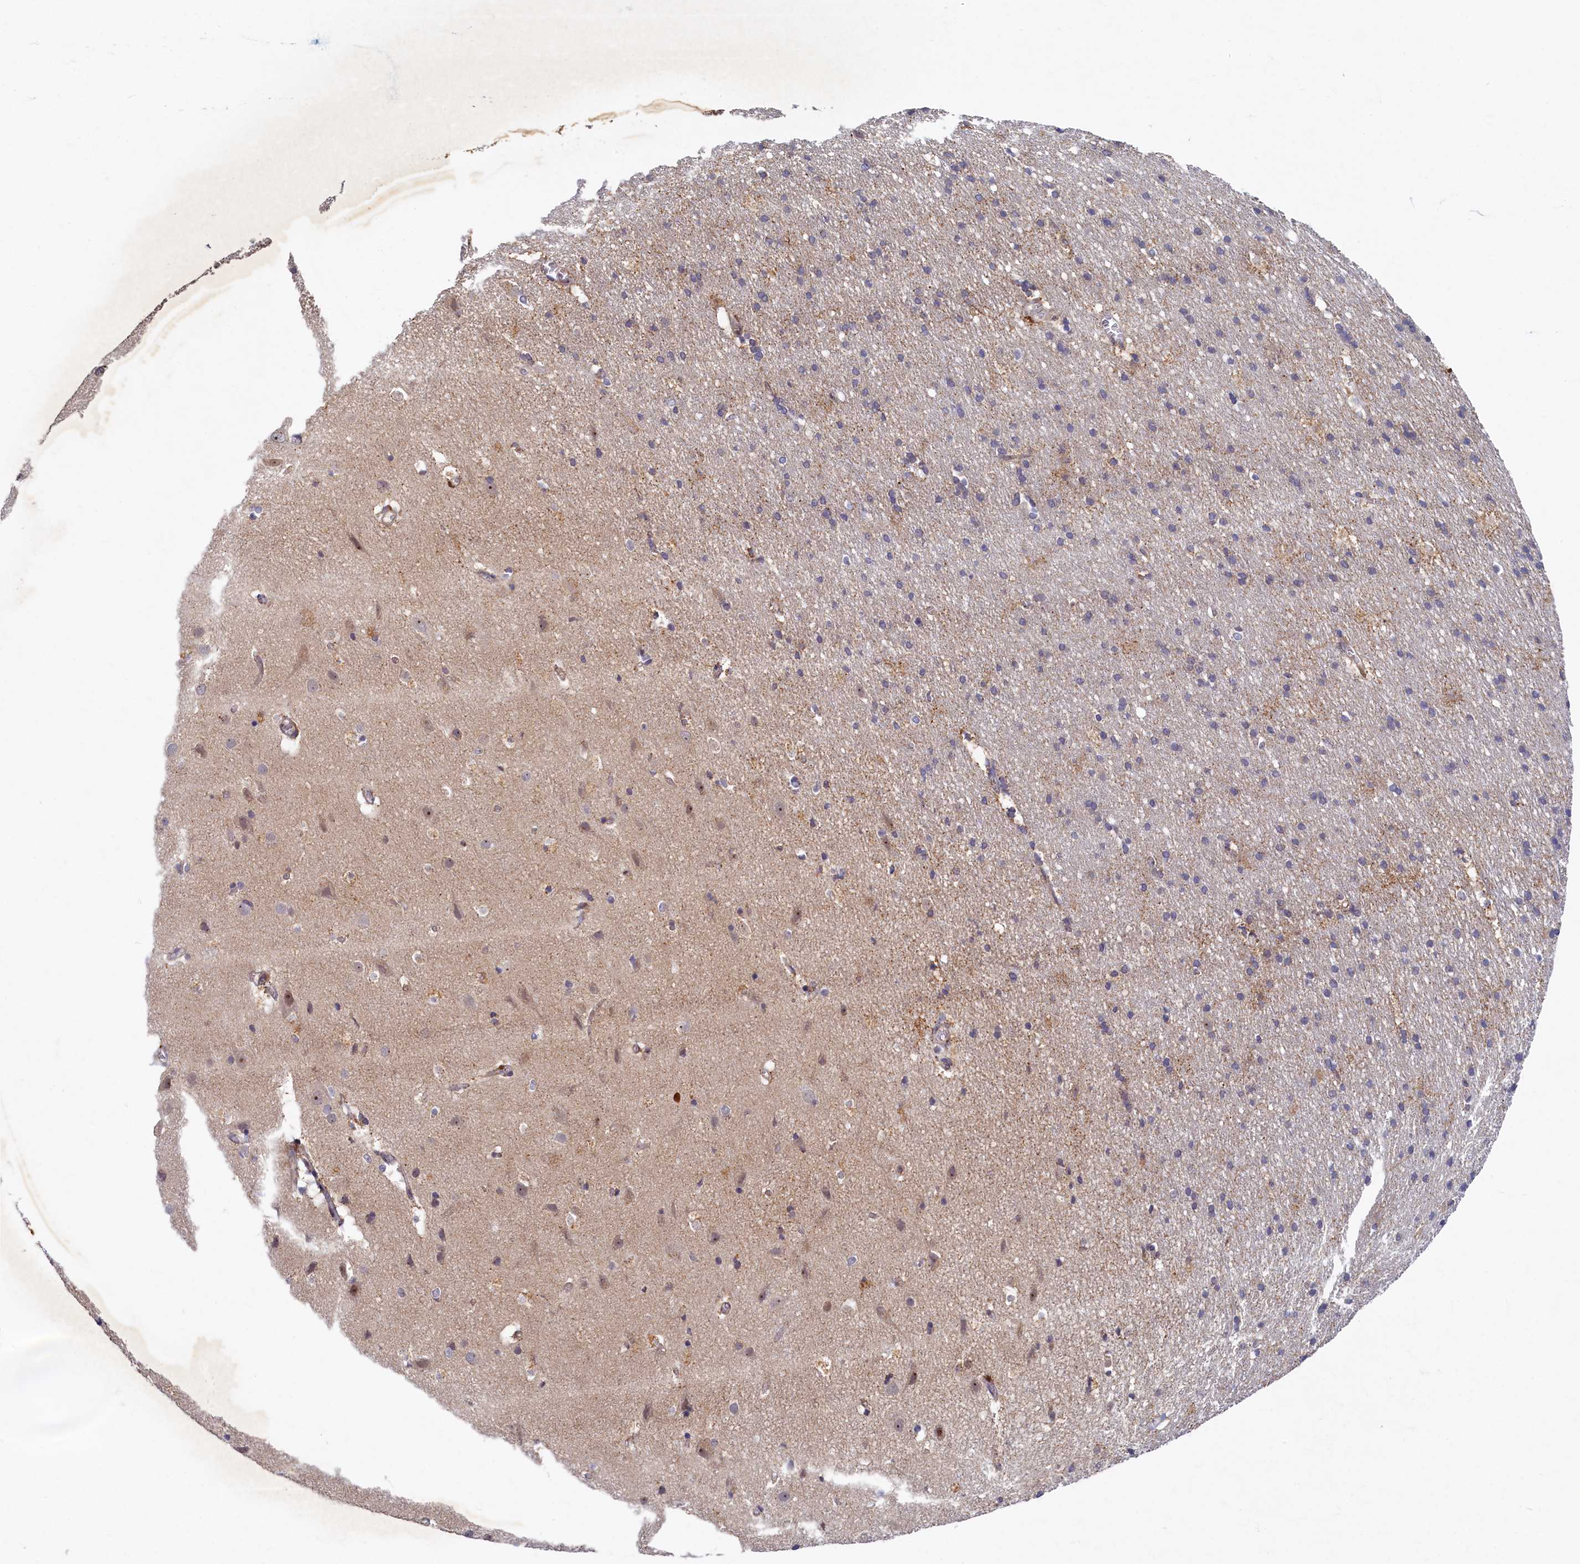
{"staining": {"intensity": "weak", "quantity": "25%-75%", "location": "cytoplasmic/membranous"}, "tissue": "cerebral cortex", "cell_type": "Endothelial cells", "image_type": "normal", "snomed": [{"axis": "morphology", "description": "Normal tissue, NOS"}, {"axis": "topography", "description": "Cerebral cortex"}], "caption": "Immunohistochemistry (IHC) micrograph of normal human cerebral cortex stained for a protein (brown), which reveals low levels of weak cytoplasmic/membranous expression in approximately 25%-75% of endothelial cells.", "gene": "CEP20", "patient": {"sex": "male", "age": 54}}